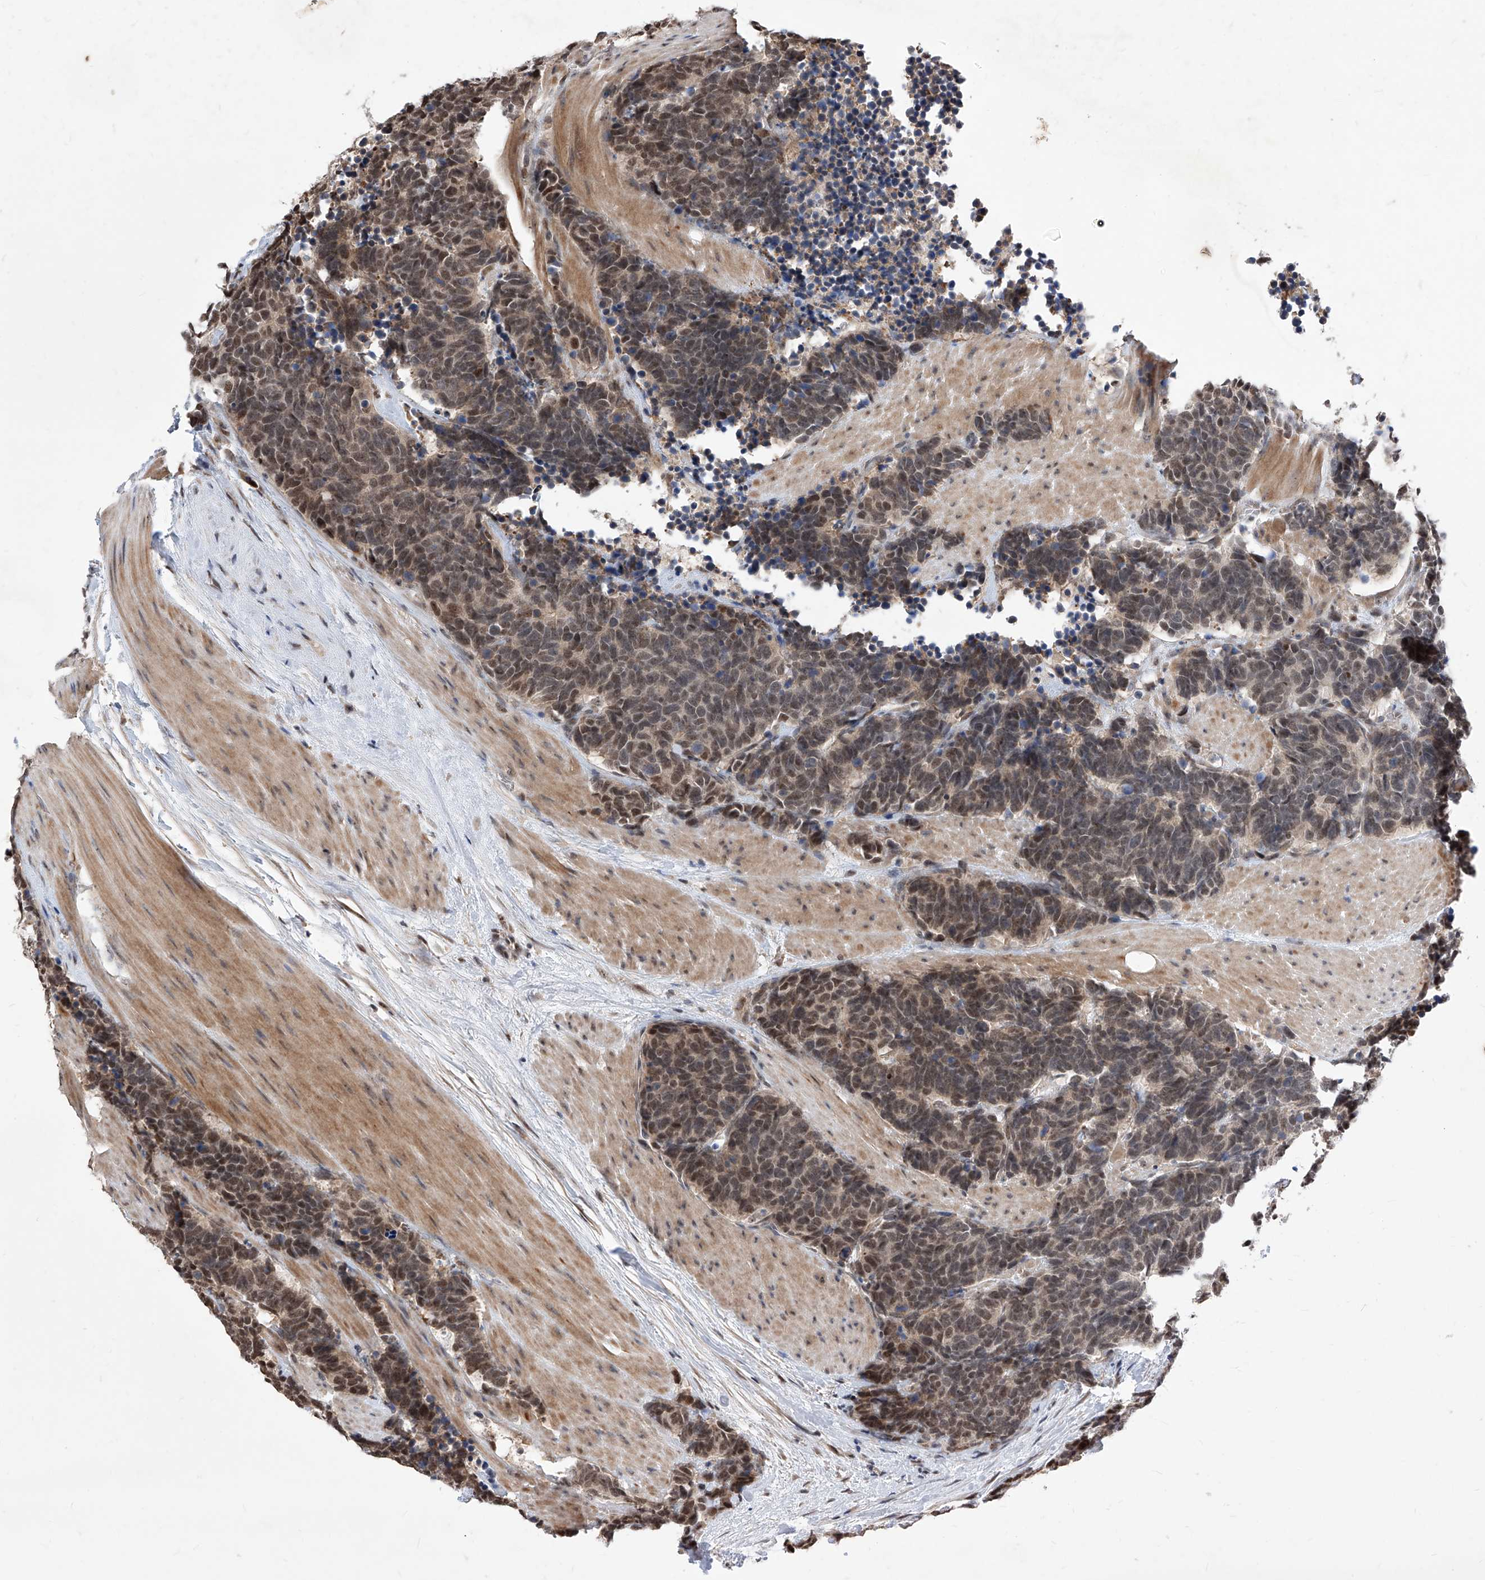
{"staining": {"intensity": "moderate", "quantity": ">75%", "location": "nuclear"}, "tissue": "carcinoid", "cell_type": "Tumor cells", "image_type": "cancer", "snomed": [{"axis": "morphology", "description": "Carcinoma, NOS"}, {"axis": "morphology", "description": "Carcinoid, malignant, NOS"}, {"axis": "topography", "description": "Urinary bladder"}], "caption": "The histopathology image reveals a brown stain indicating the presence of a protein in the nuclear of tumor cells in carcinoid.", "gene": "LGR4", "patient": {"sex": "male", "age": 57}}